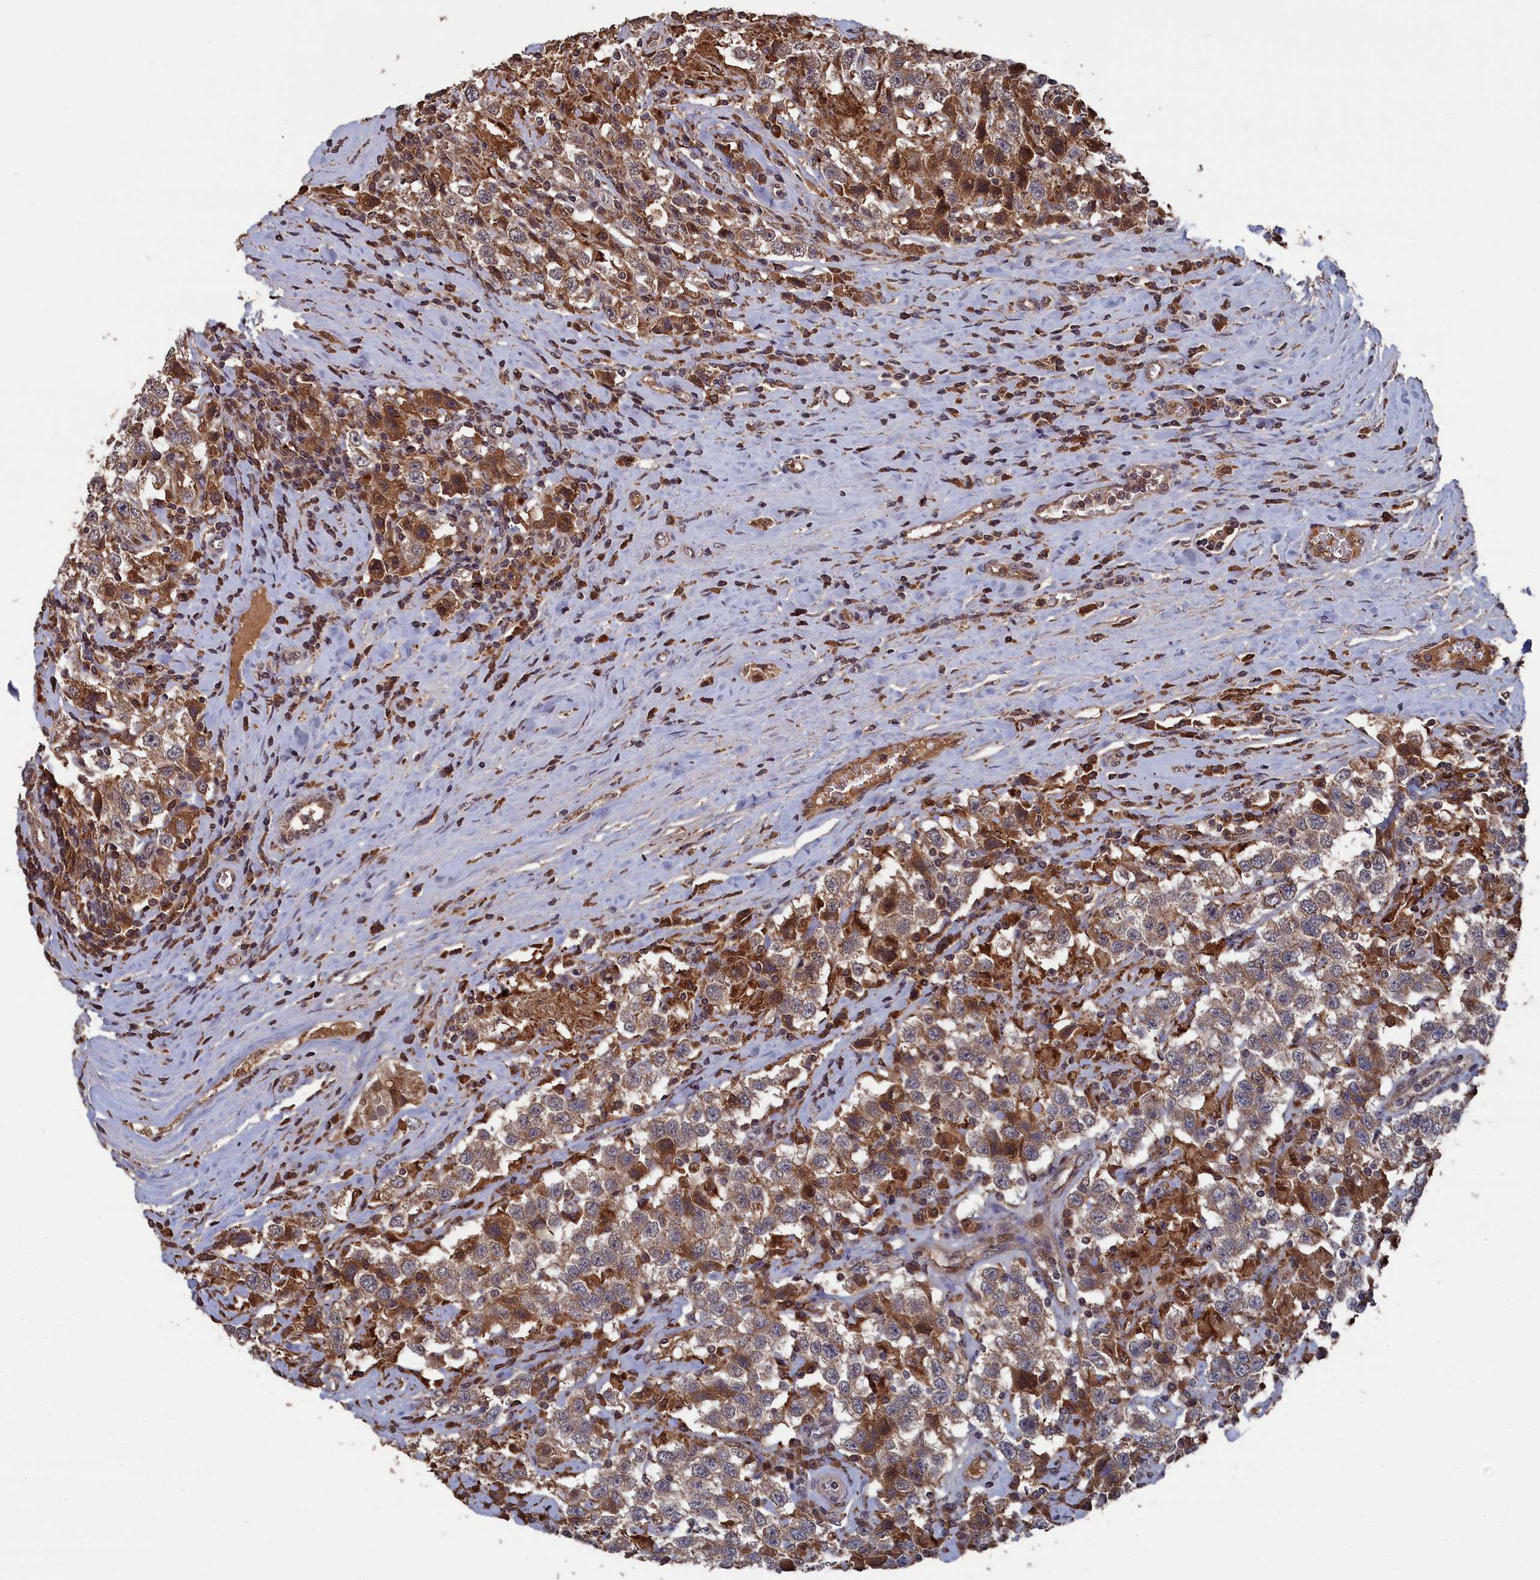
{"staining": {"intensity": "moderate", "quantity": ">75%", "location": "cytoplasmic/membranous"}, "tissue": "testis cancer", "cell_type": "Tumor cells", "image_type": "cancer", "snomed": [{"axis": "morphology", "description": "Seminoma, NOS"}, {"axis": "topography", "description": "Testis"}], "caption": "Testis cancer (seminoma) was stained to show a protein in brown. There is medium levels of moderate cytoplasmic/membranous positivity in about >75% of tumor cells.", "gene": "CEACAM21", "patient": {"sex": "male", "age": 41}}